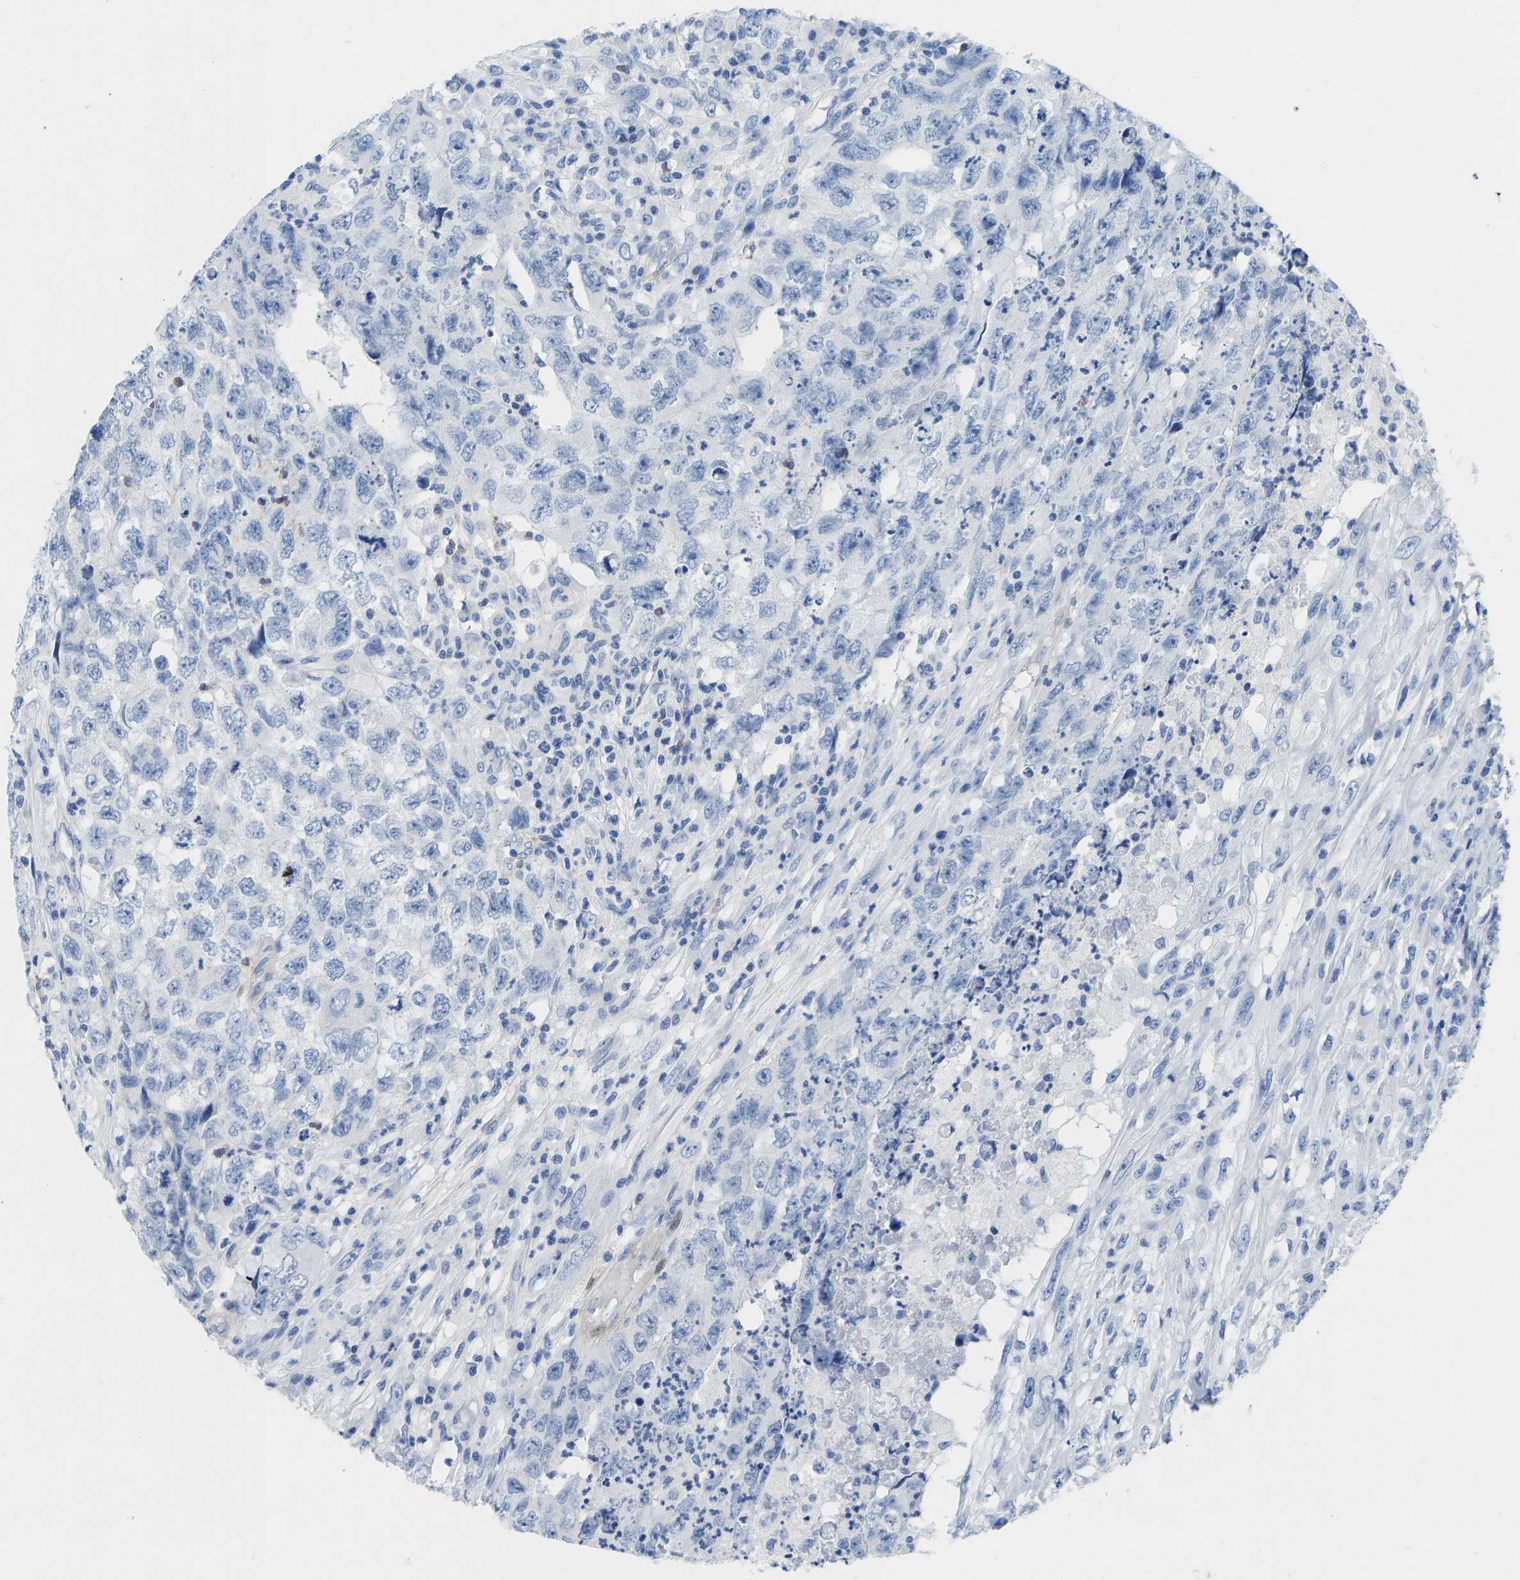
{"staining": {"intensity": "negative", "quantity": "none", "location": "none"}, "tissue": "testis cancer", "cell_type": "Tumor cells", "image_type": "cancer", "snomed": [{"axis": "morphology", "description": "Carcinoma, Embryonal, NOS"}, {"axis": "topography", "description": "Testis"}], "caption": "Tumor cells are negative for protein expression in human testis cancer (embryonal carcinoma).", "gene": "NKAIN3", "patient": {"sex": "male", "age": 32}}